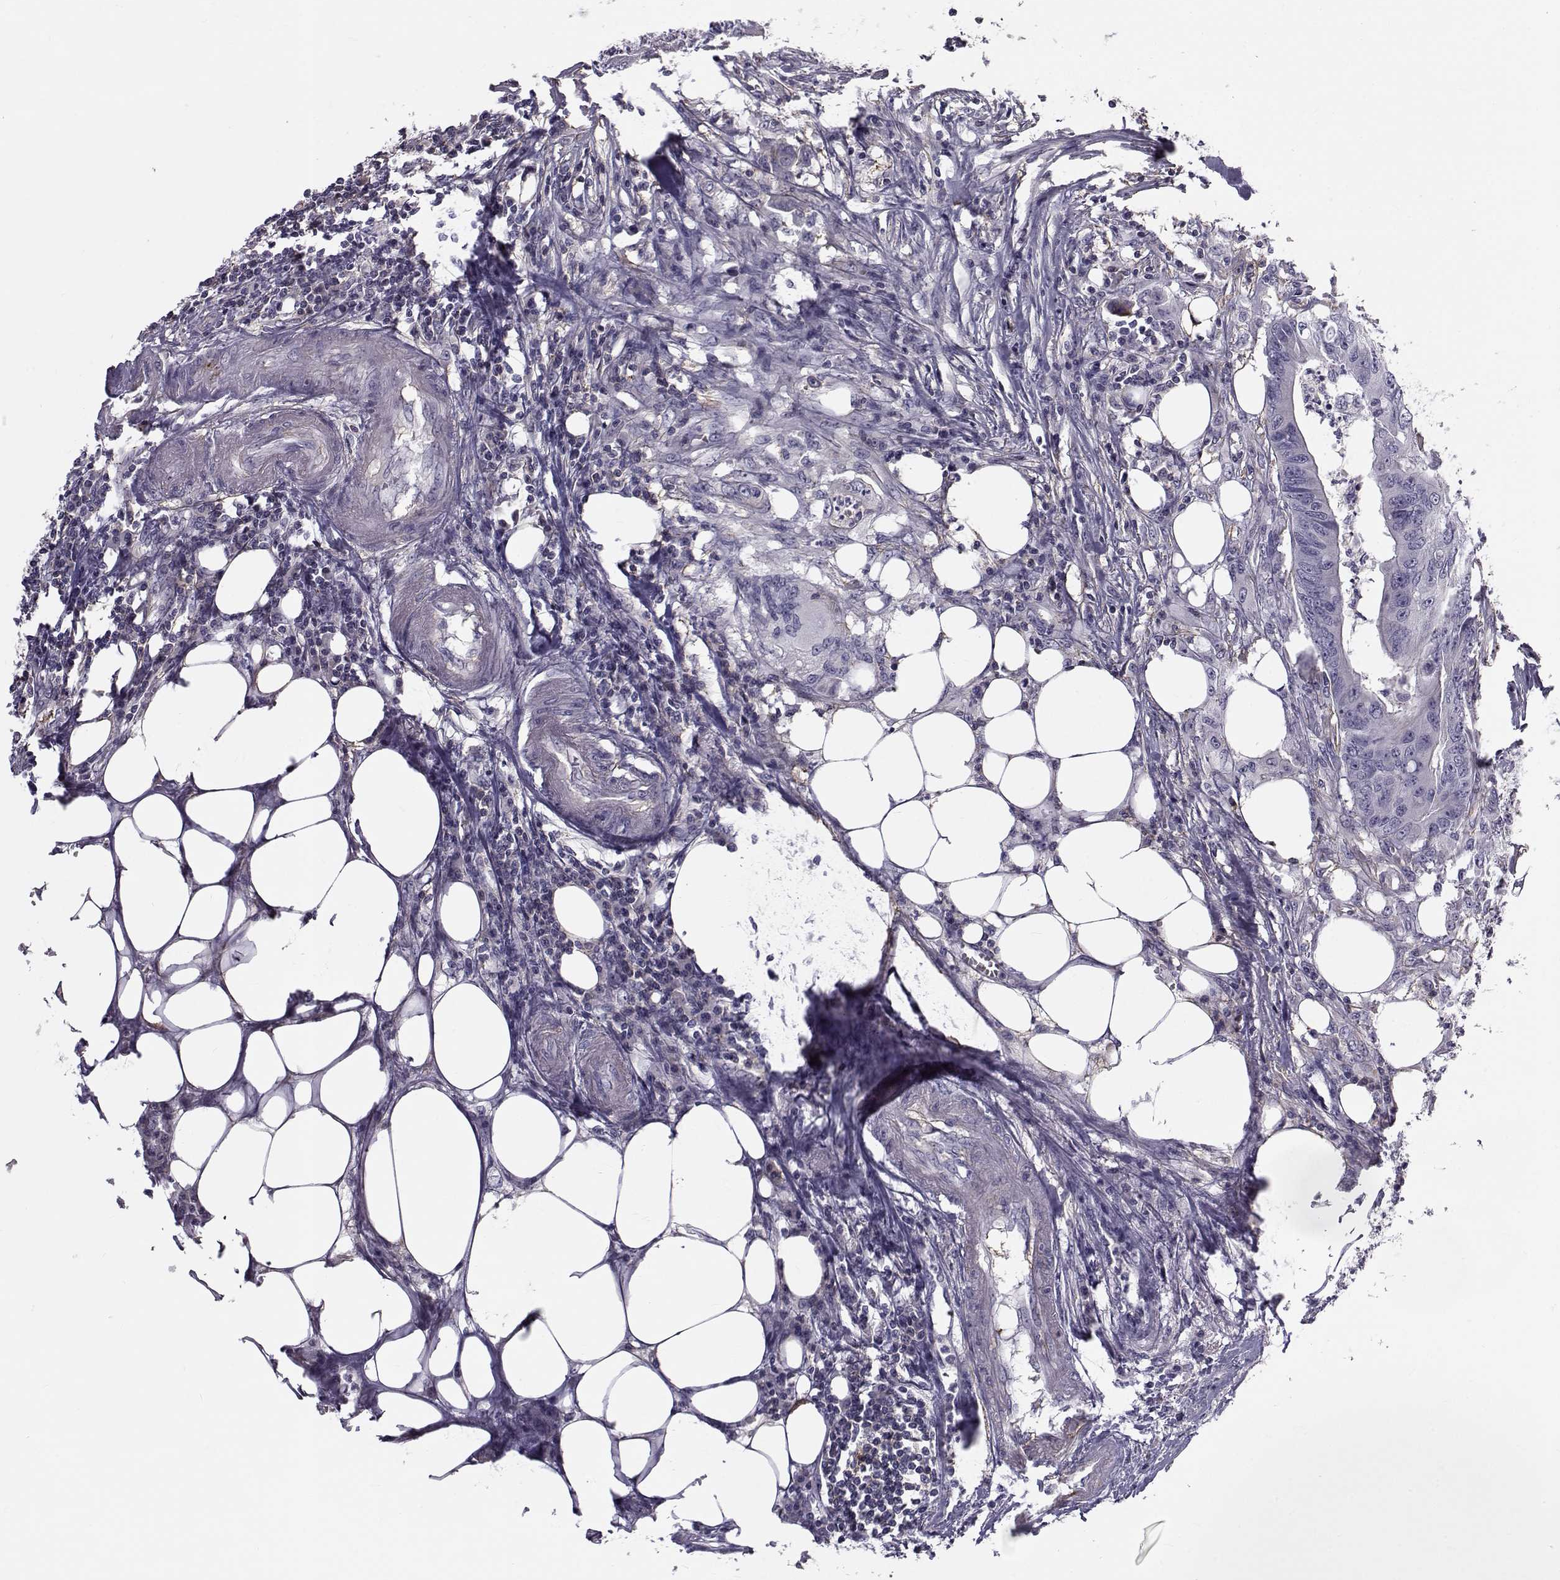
{"staining": {"intensity": "negative", "quantity": "none", "location": "none"}, "tissue": "colorectal cancer", "cell_type": "Tumor cells", "image_type": "cancer", "snomed": [{"axis": "morphology", "description": "Adenocarcinoma, NOS"}, {"axis": "topography", "description": "Colon"}], "caption": "An image of colorectal cancer stained for a protein exhibits no brown staining in tumor cells. (DAB (3,3'-diaminobenzidine) immunohistochemistry with hematoxylin counter stain).", "gene": "LRRC27", "patient": {"sex": "male", "age": 84}}